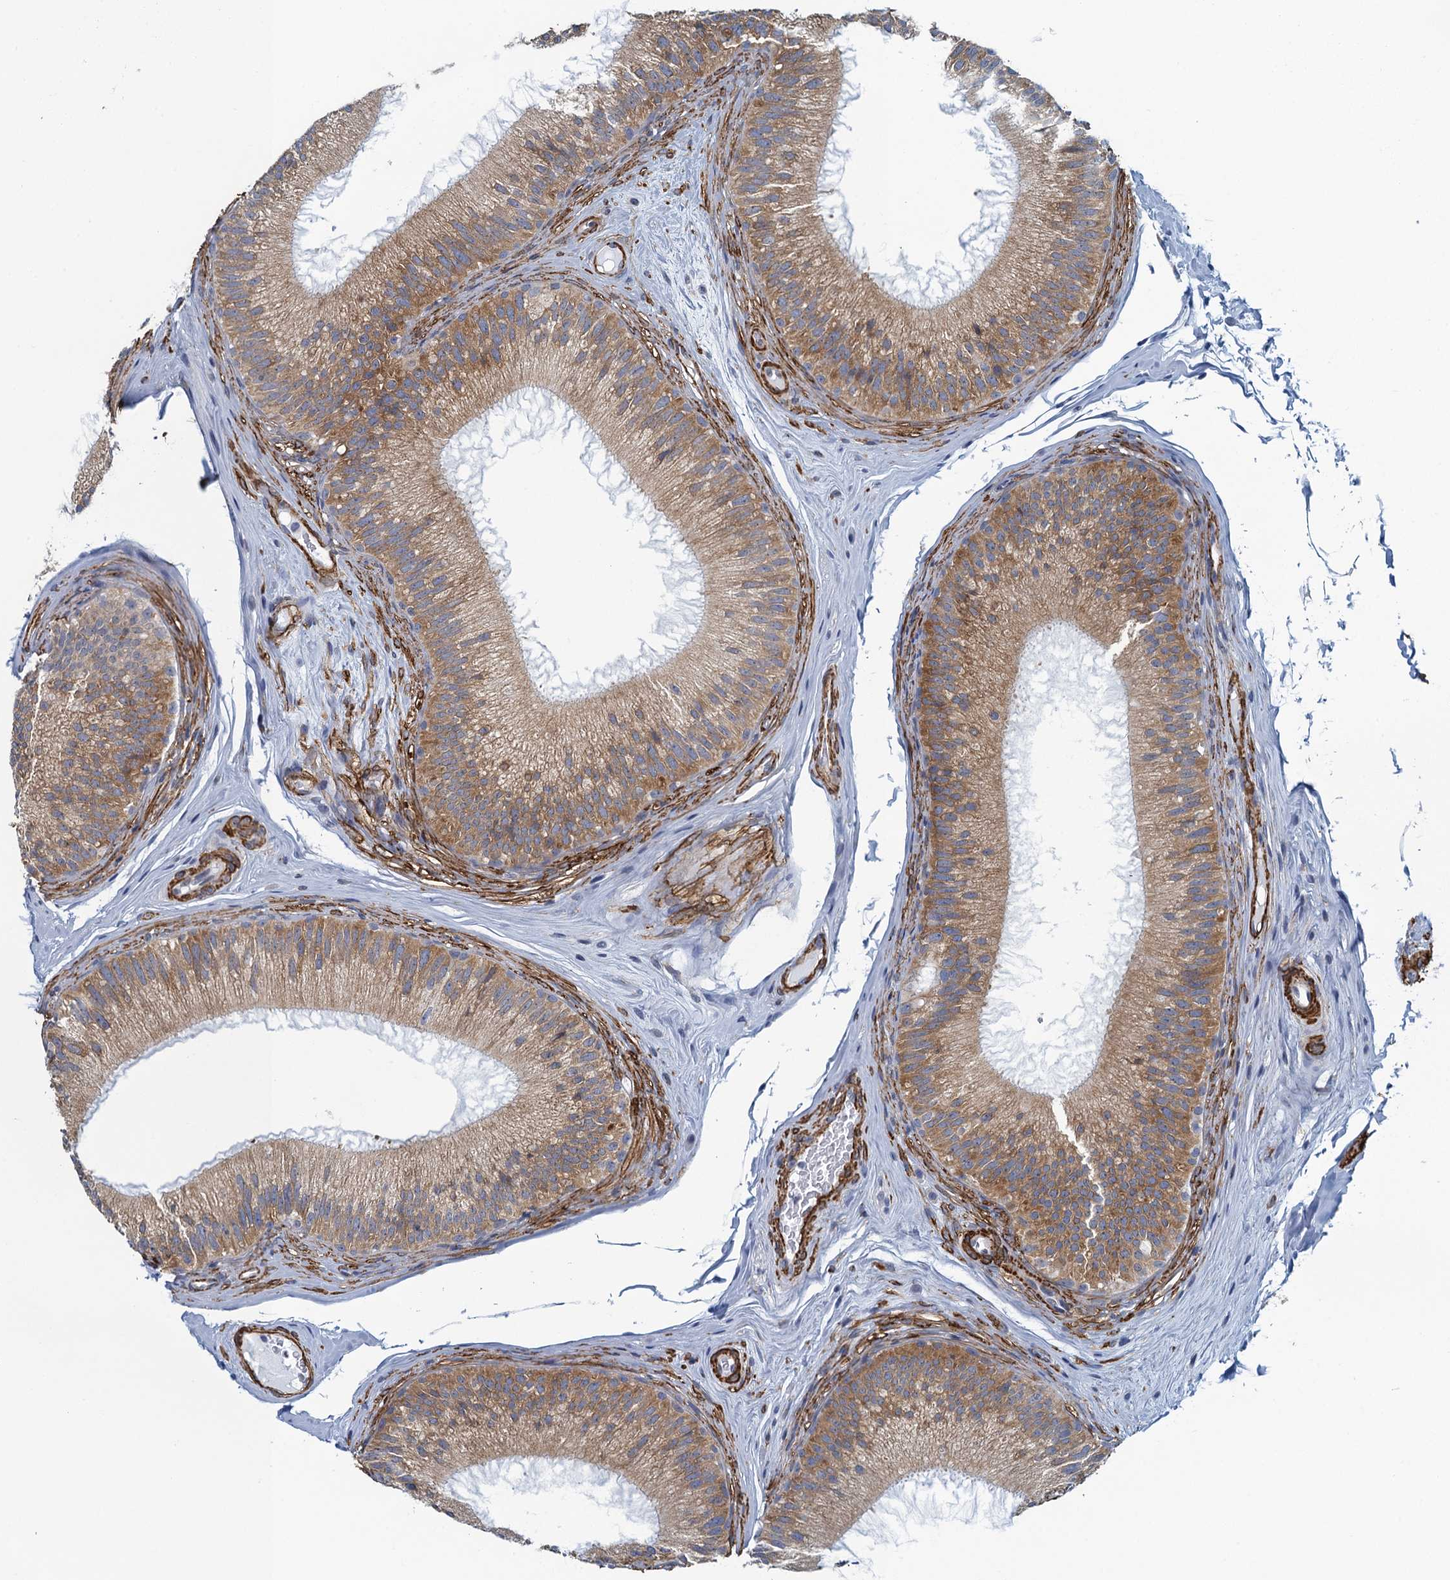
{"staining": {"intensity": "moderate", "quantity": ">75%", "location": "cytoplasmic/membranous"}, "tissue": "epididymis", "cell_type": "Glandular cells", "image_type": "normal", "snomed": [{"axis": "morphology", "description": "Normal tissue, NOS"}, {"axis": "topography", "description": "Epididymis"}], "caption": "IHC (DAB (3,3'-diaminobenzidine)) staining of benign epididymis exhibits moderate cytoplasmic/membranous protein positivity in approximately >75% of glandular cells.", "gene": "ALG2", "patient": {"sex": "male", "age": 45}}